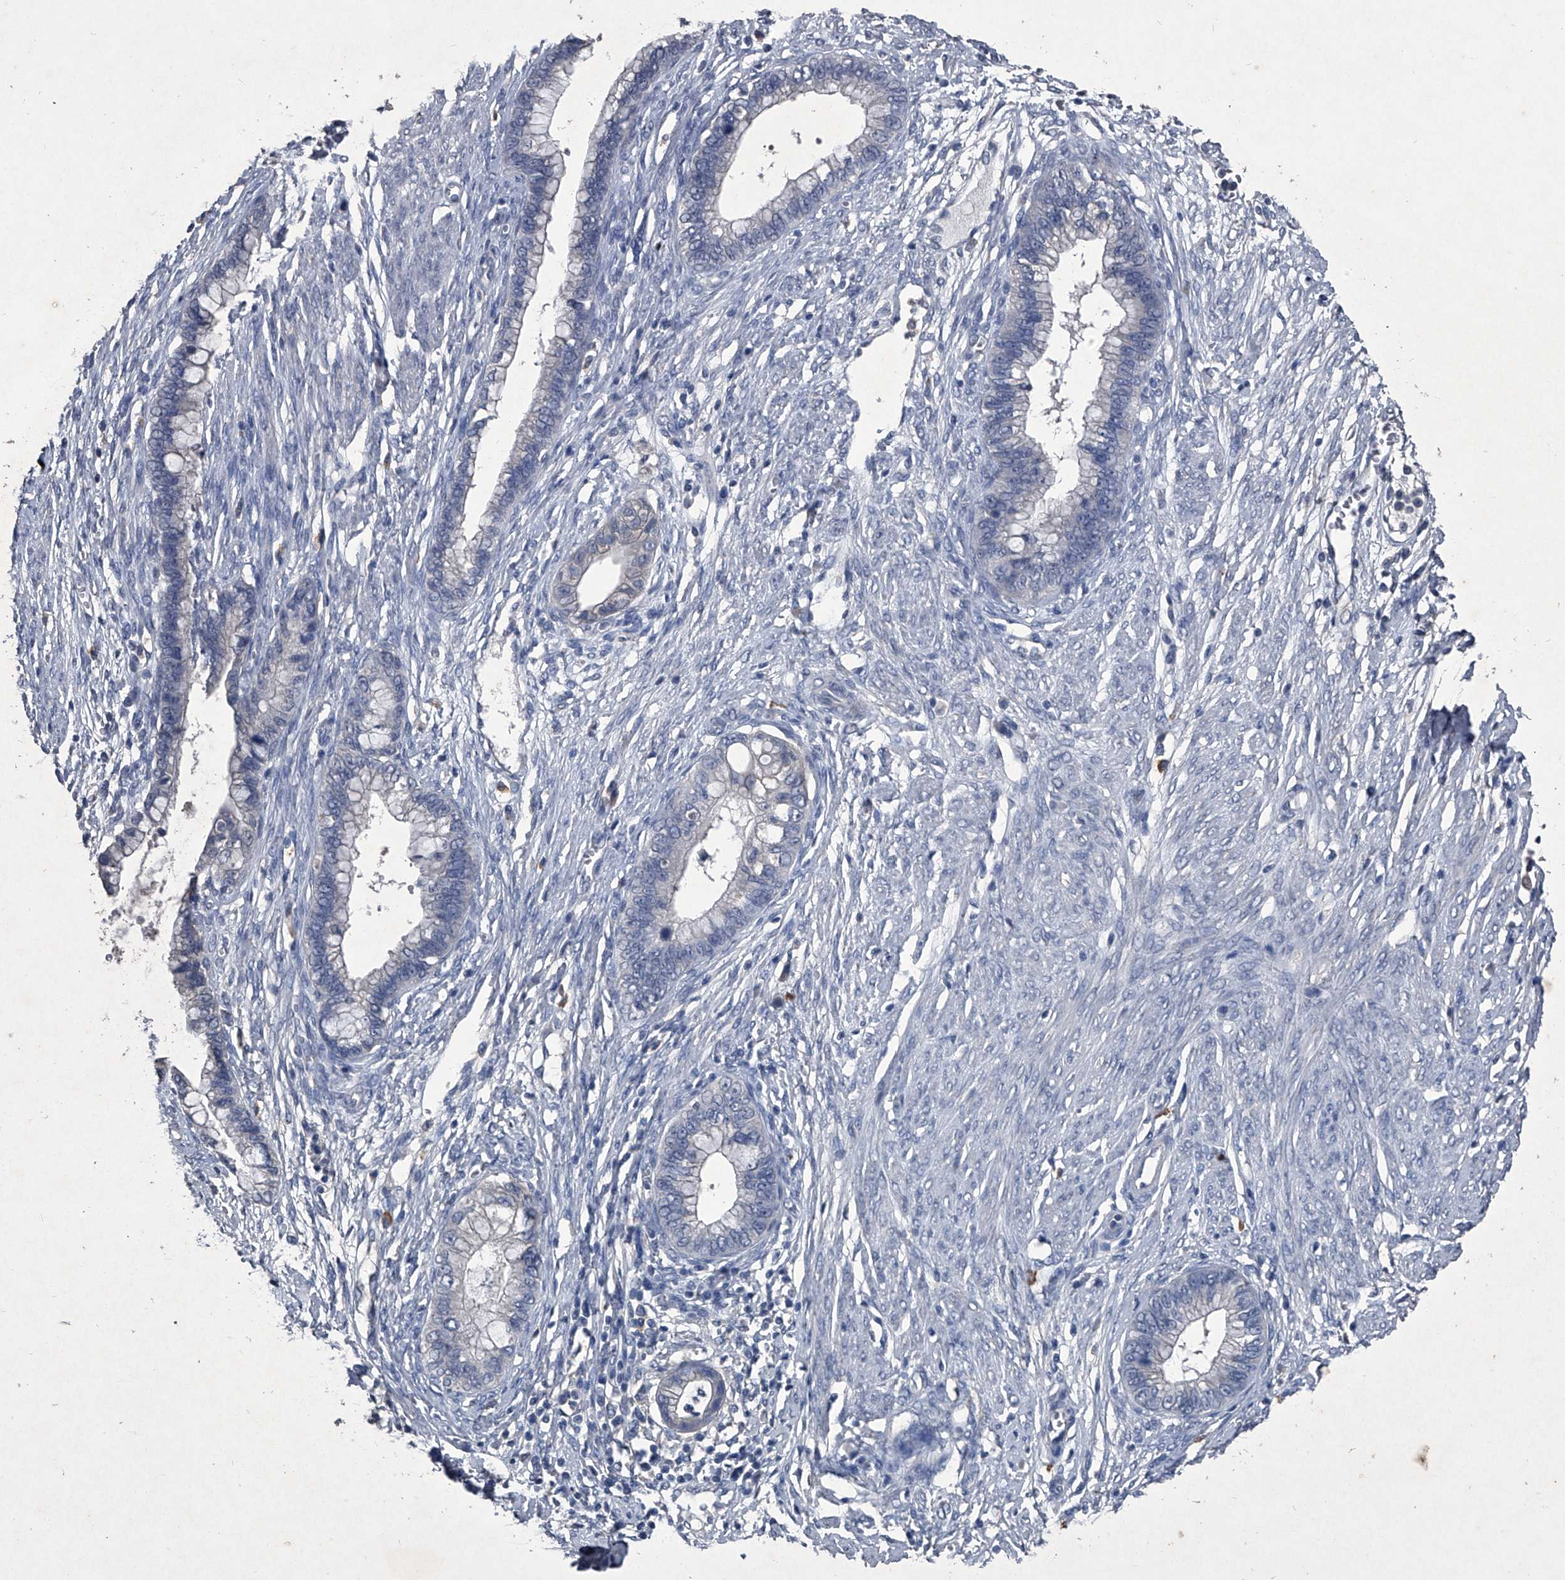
{"staining": {"intensity": "negative", "quantity": "none", "location": "none"}, "tissue": "cervical cancer", "cell_type": "Tumor cells", "image_type": "cancer", "snomed": [{"axis": "morphology", "description": "Adenocarcinoma, NOS"}, {"axis": "topography", "description": "Cervix"}], "caption": "High magnification brightfield microscopy of cervical cancer stained with DAB (brown) and counterstained with hematoxylin (blue): tumor cells show no significant positivity.", "gene": "MAPKAP1", "patient": {"sex": "female", "age": 44}}